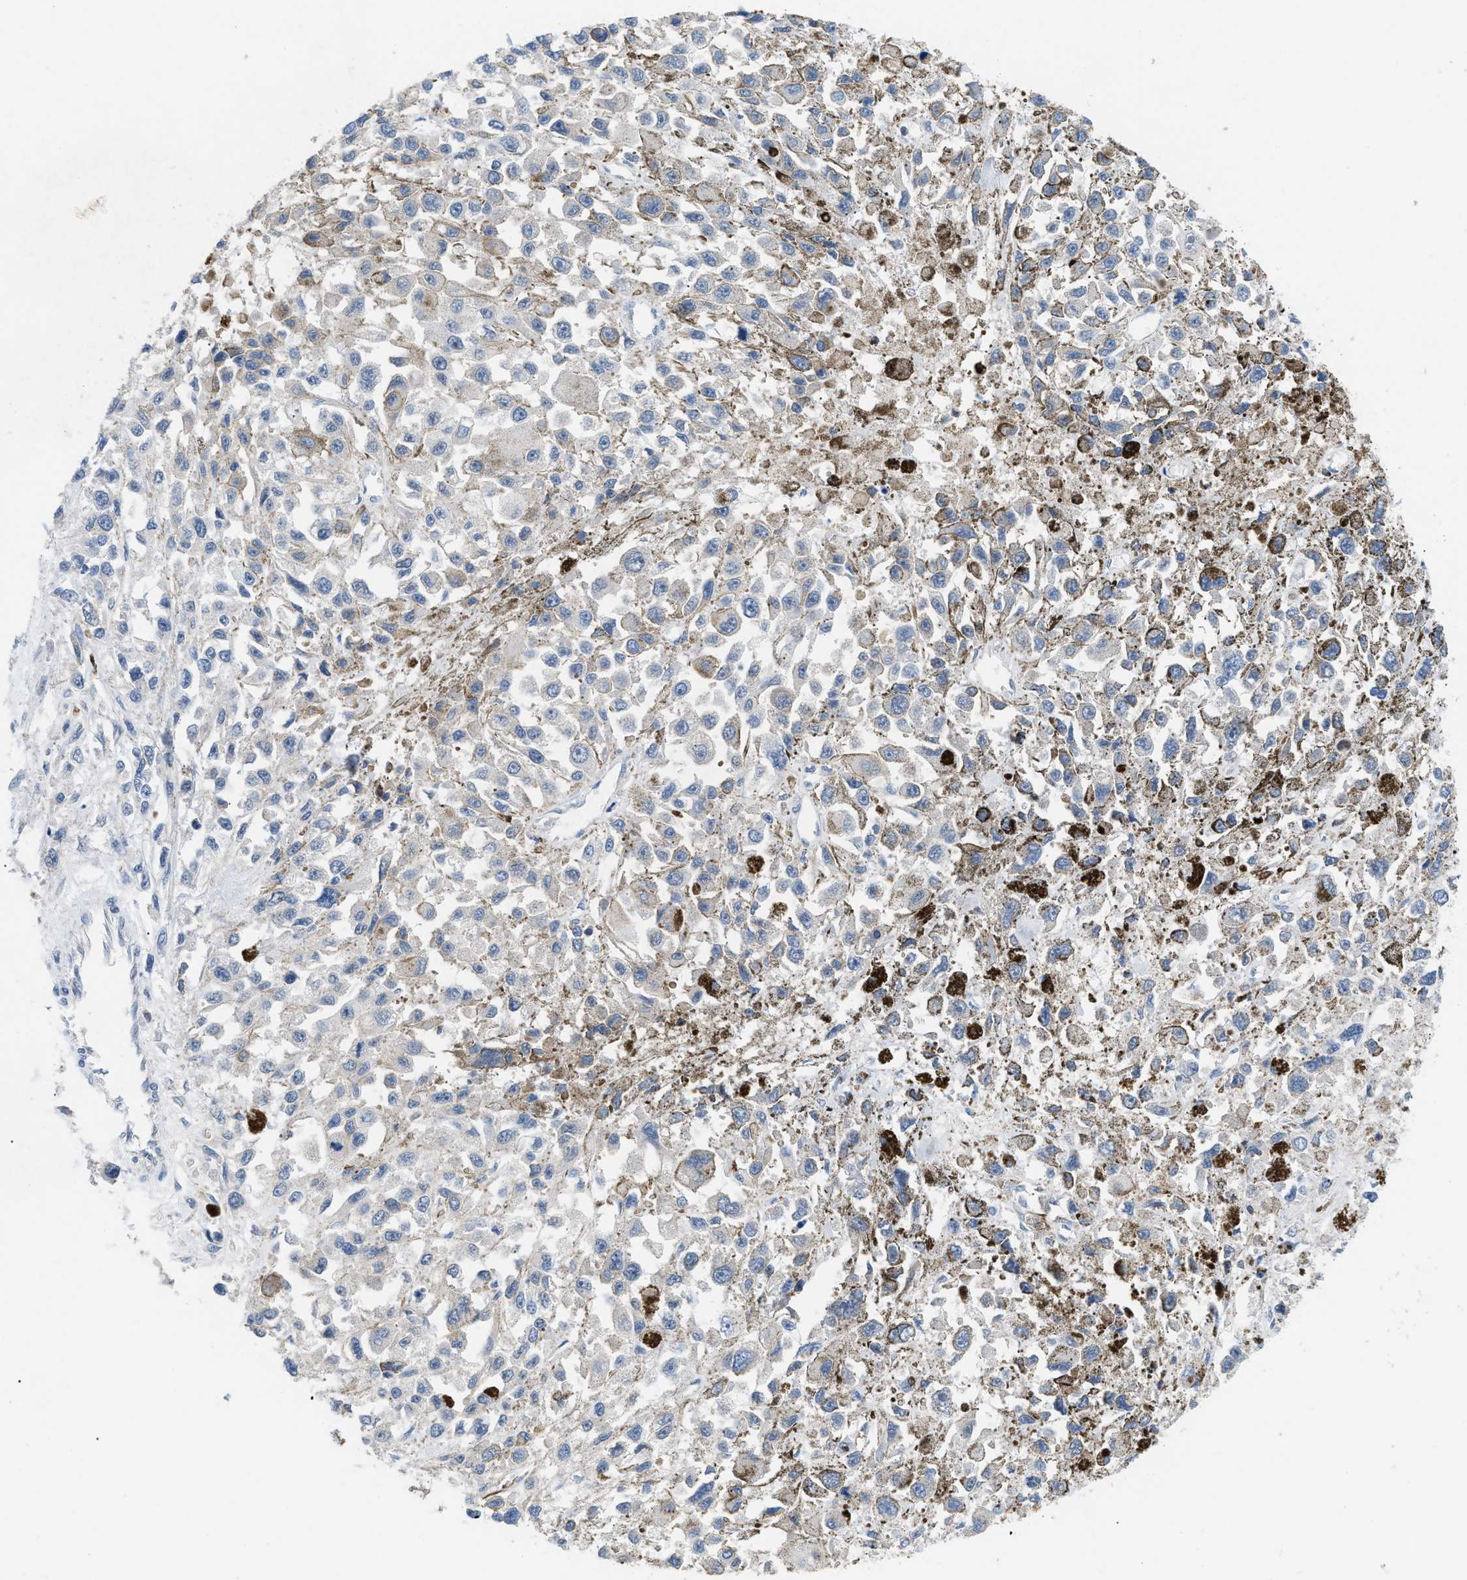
{"staining": {"intensity": "negative", "quantity": "none", "location": "none"}, "tissue": "melanoma", "cell_type": "Tumor cells", "image_type": "cancer", "snomed": [{"axis": "morphology", "description": "Malignant melanoma, Metastatic site"}, {"axis": "topography", "description": "Lymph node"}], "caption": "Tumor cells are negative for protein expression in human melanoma.", "gene": "INPP5D", "patient": {"sex": "male", "age": 59}}